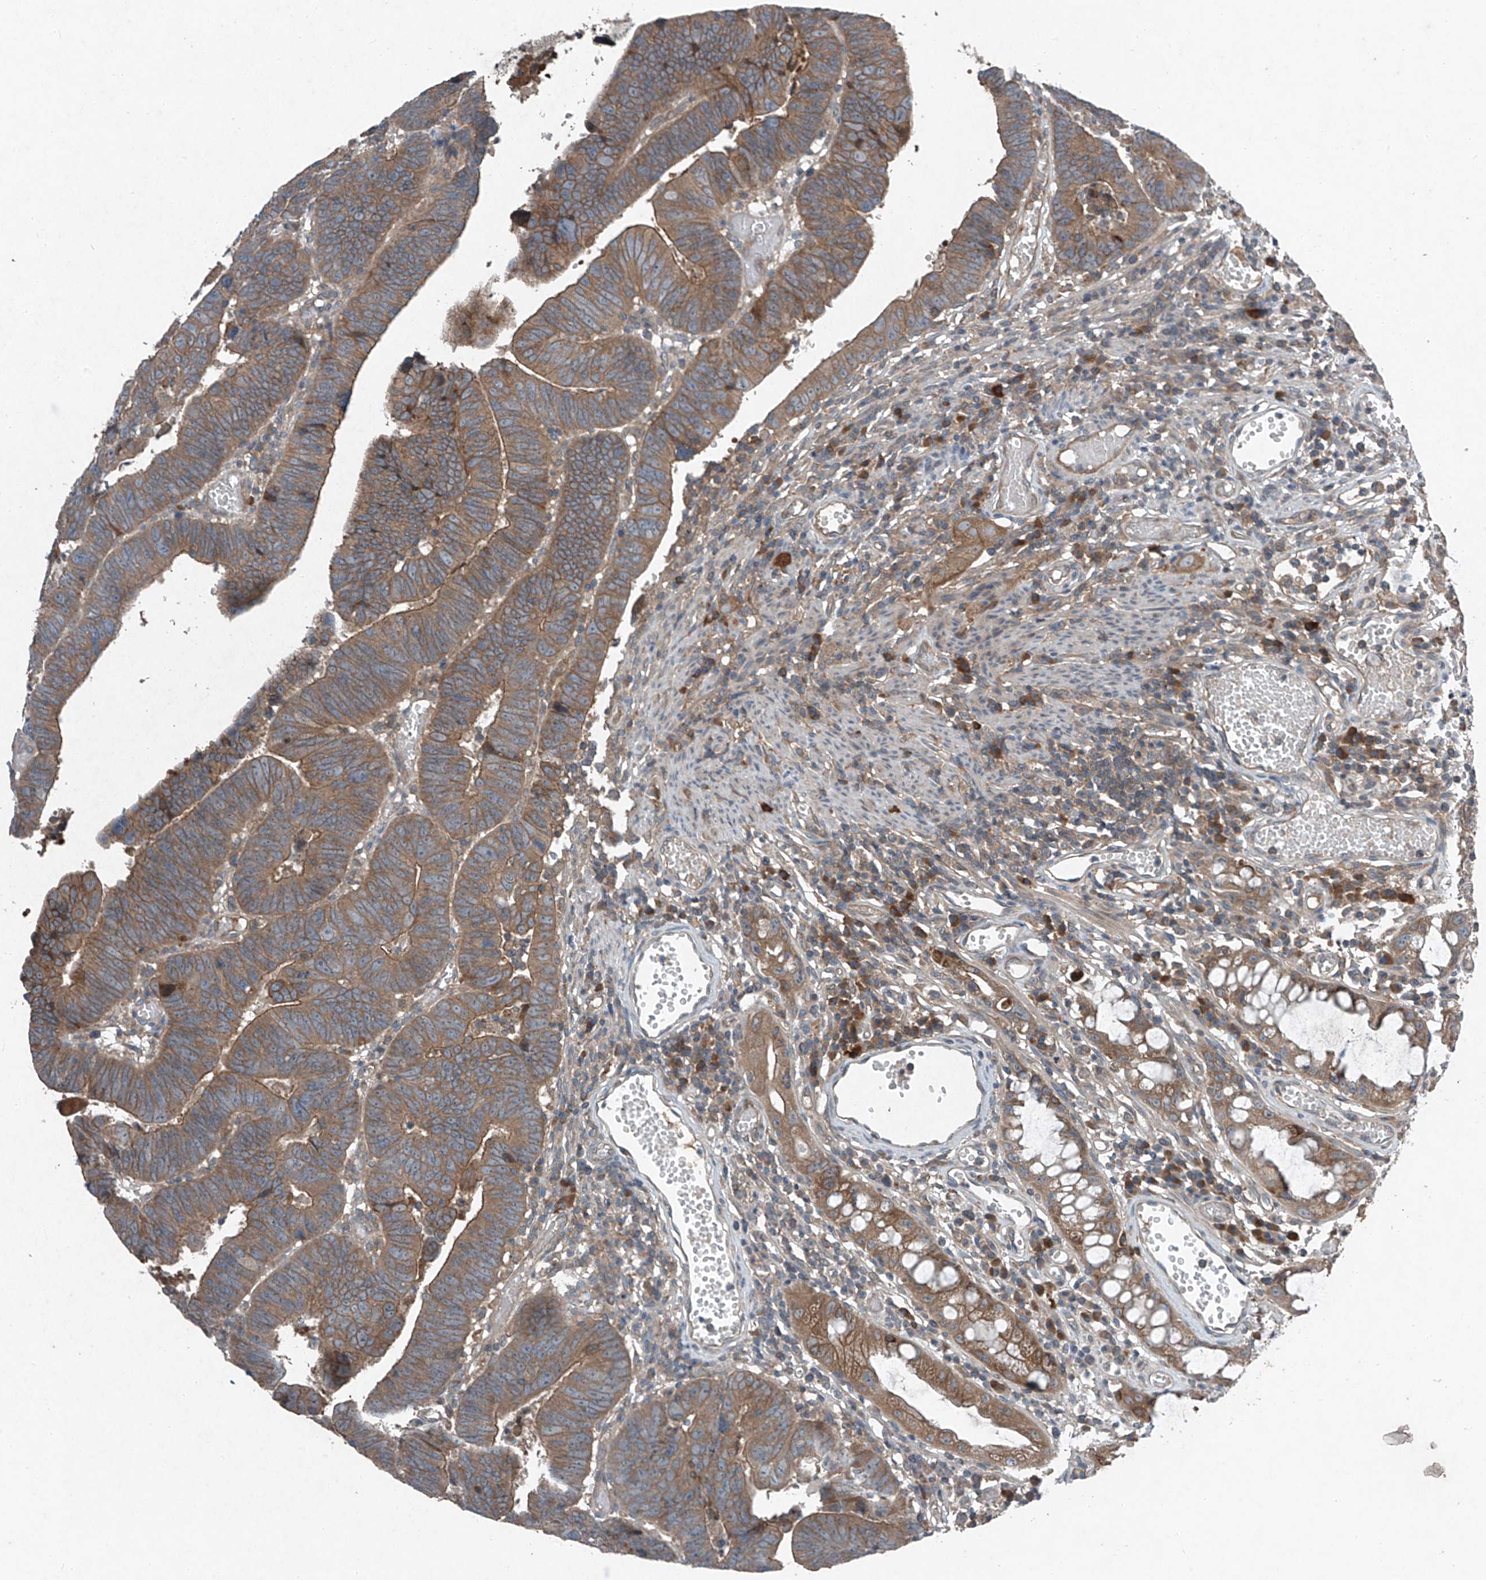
{"staining": {"intensity": "moderate", "quantity": ">75%", "location": "cytoplasmic/membranous"}, "tissue": "colorectal cancer", "cell_type": "Tumor cells", "image_type": "cancer", "snomed": [{"axis": "morphology", "description": "Adenocarcinoma, NOS"}, {"axis": "topography", "description": "Rectum"}], "caption": "There is medium levels of moderate cytoplasmic/membranous staining in tumor cells of adenocarcinoma (colorectal), as demonstrated by immunohistochemical staining (brown color).", "gene": "FOXRED2", "patient": {"sex": "female", "age": 65}}